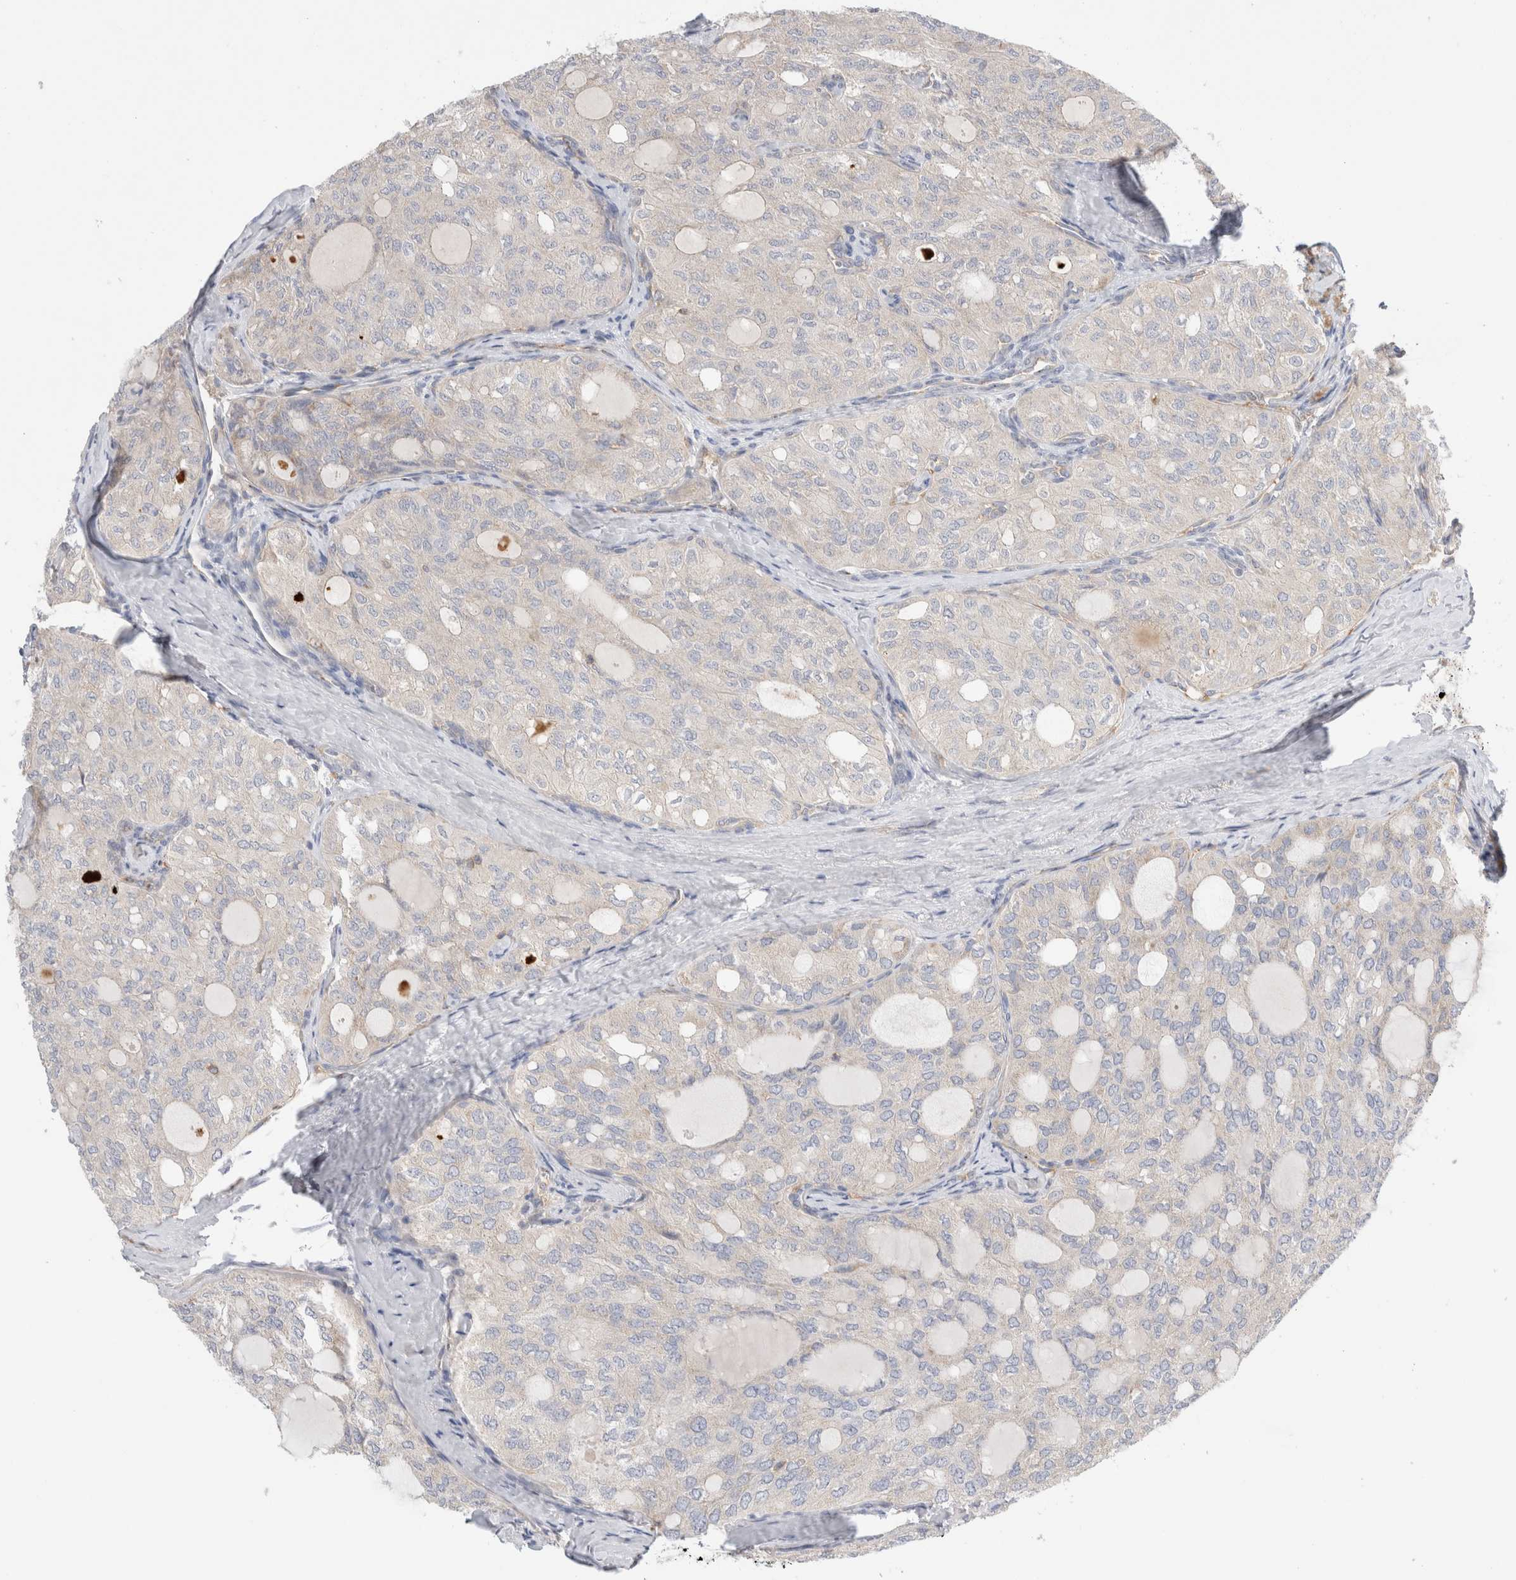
{"staining": {"intensity": "negative", "quantity": "none", "location": "none"}, "tissue": "thyroid cancer", "cell_type": "Tumor cells", "image_type": "cancer", "snomed": [{"axis": "morphology", "description": "Follicular adenoma carcinoma, NOS"}, {"axis": "topography", "description": "Thyroid gland"}], "caption": "High magnification brightfield microscopy of thyroid cancer stained with DAB (3,3'-diaminobenzidine) (brown) and counterstained with hematoxylin (blue): tumor cells show no significant expression. The staining was performed using DAB to visualize the protein expression in brown, while the nuclei were stained in blue with hematoxylin (Magnification: 20x).", "gene": "ZNF23", "patient": {"sex": "male", "age": 75}}